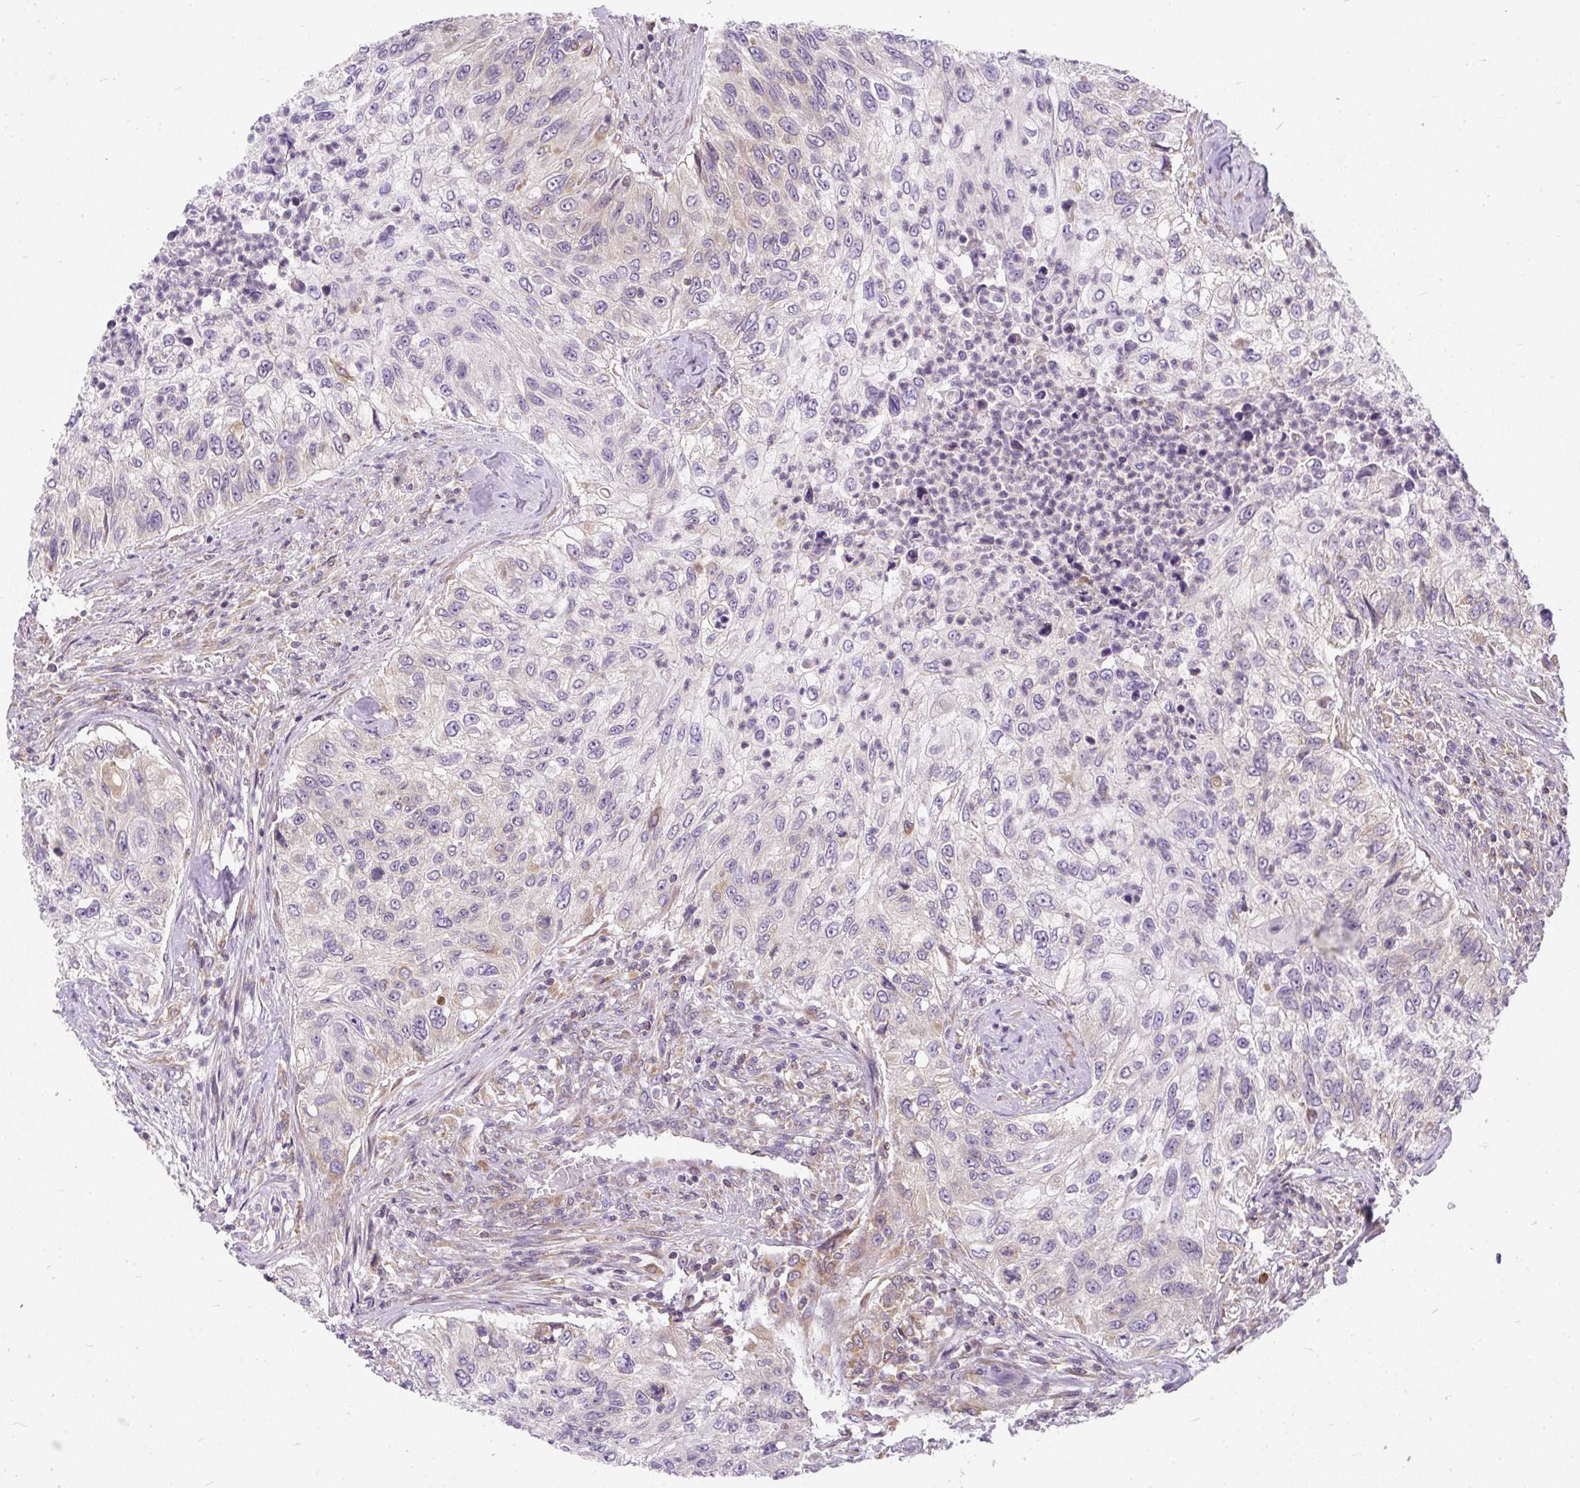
{"staining": {"intensity": "negative", "quantity": "none", "location": "none"}, "tissue": "urothelial cancer", "cell_type": "Tumor cells", "image_type": "cancer", "snomed": [{"axis": "morphology", "description": "Urothelial carcinoma, High grade"}, {"axis": "topography", "description": "Urinary bladder"}], "caption": "An immunohistochemistry (IHC) micrograph of high-grade urothelial carcinoma is shown. There is no staining in tumor cells of high-grade urothelial carcinoma. (Immunohistochemistry (ihc), brightfield microscopy, high magnification).", "gene": "CYP20A1", "patient": {"sex": "female", "age": 60}}